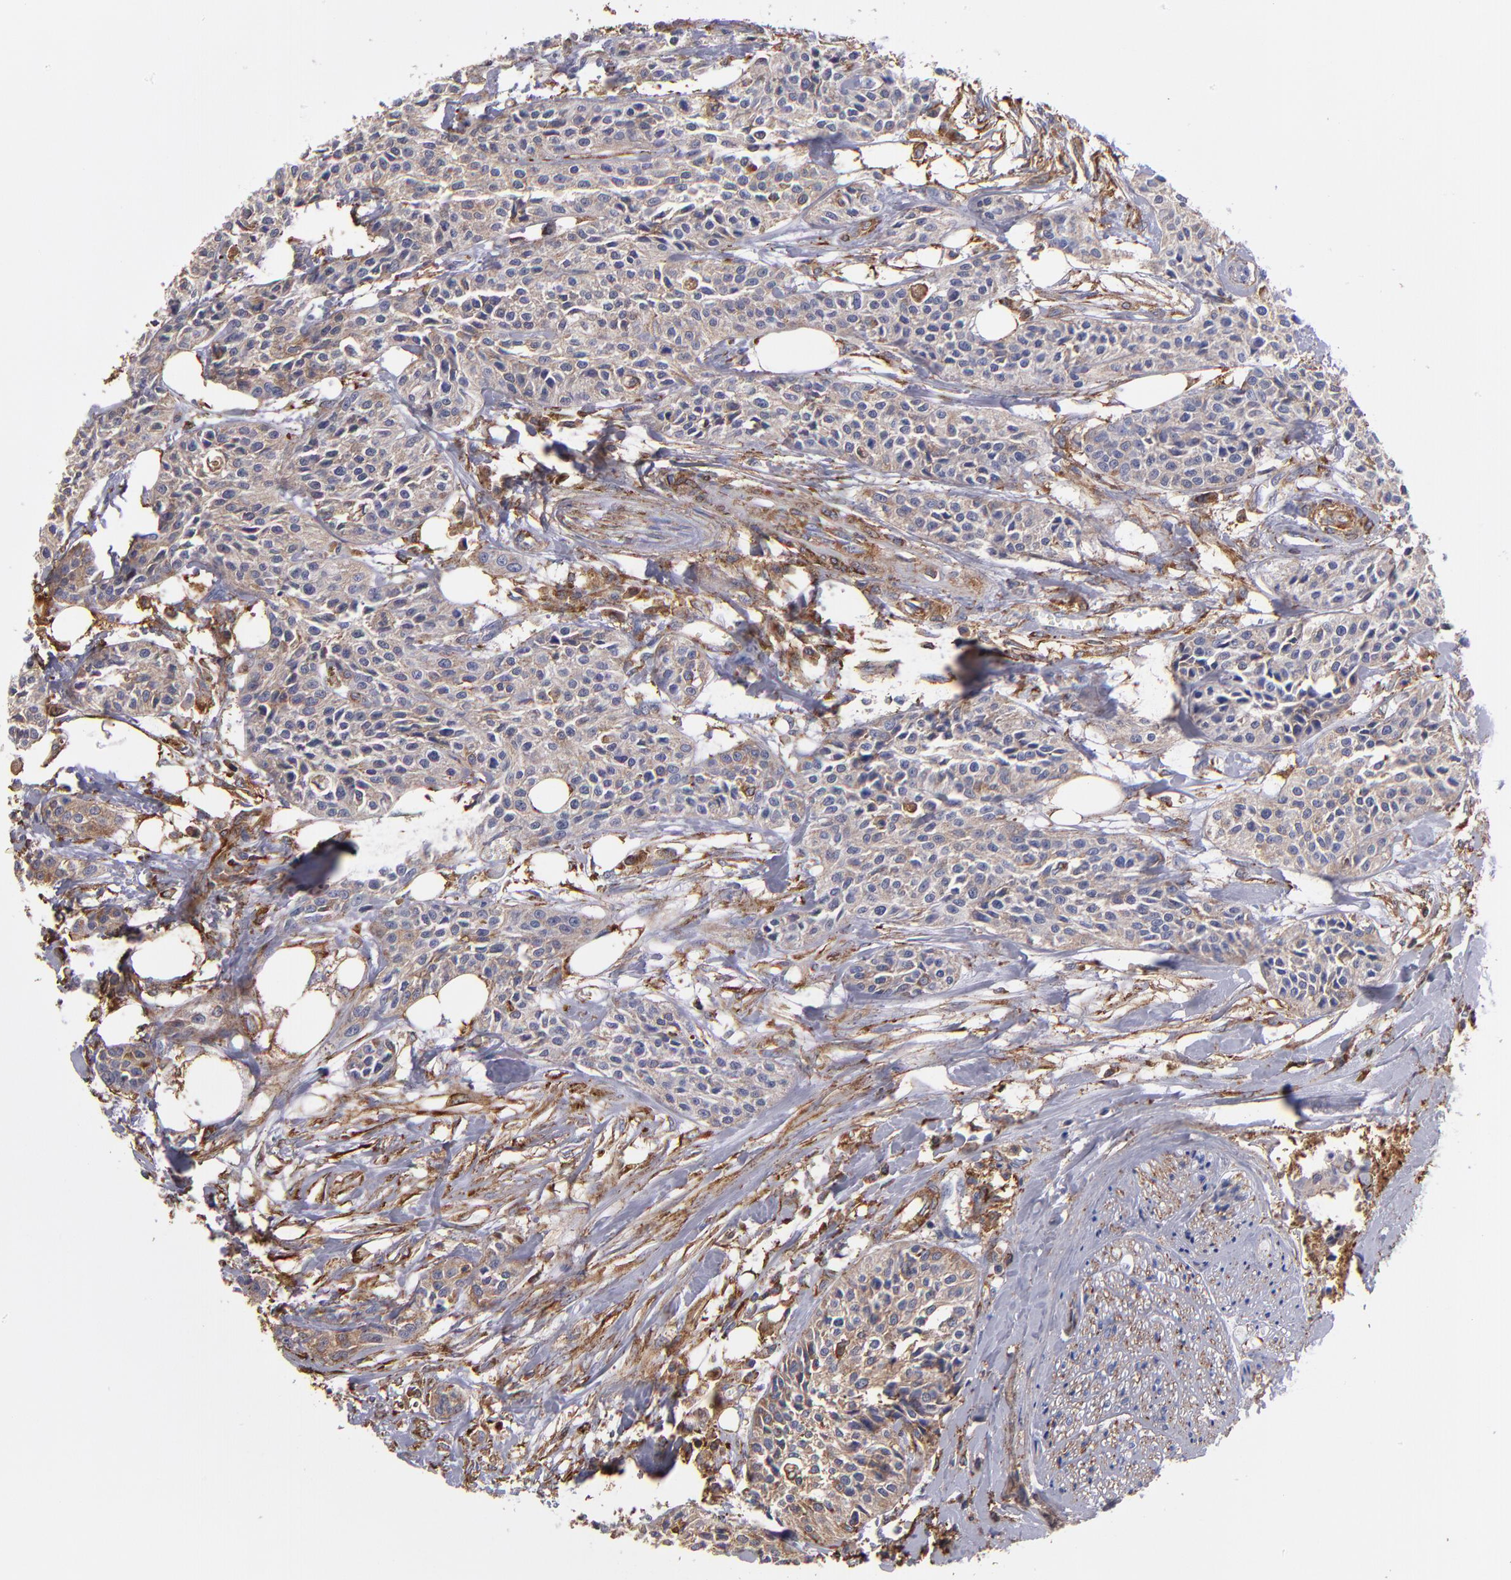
{"staining": {"intensity": "negative", "quantity": "none", "location": "none"}, "tissue": "urothelial cancer", "cell_type": "Tumor cells", "image_type": "cancer", "snomed": [{"axis": "morphology", "description": "Urothelial carcinoma, High grade"}, {"axis": "topography", "description": "Urinary bladder"}], "caption": "This is an immunohistochemistry micrograph of human urothelial cancer. There is no positivity in tumor cells.", "gene": "MVP", "patient": {"sex": "male", "age": 56}}